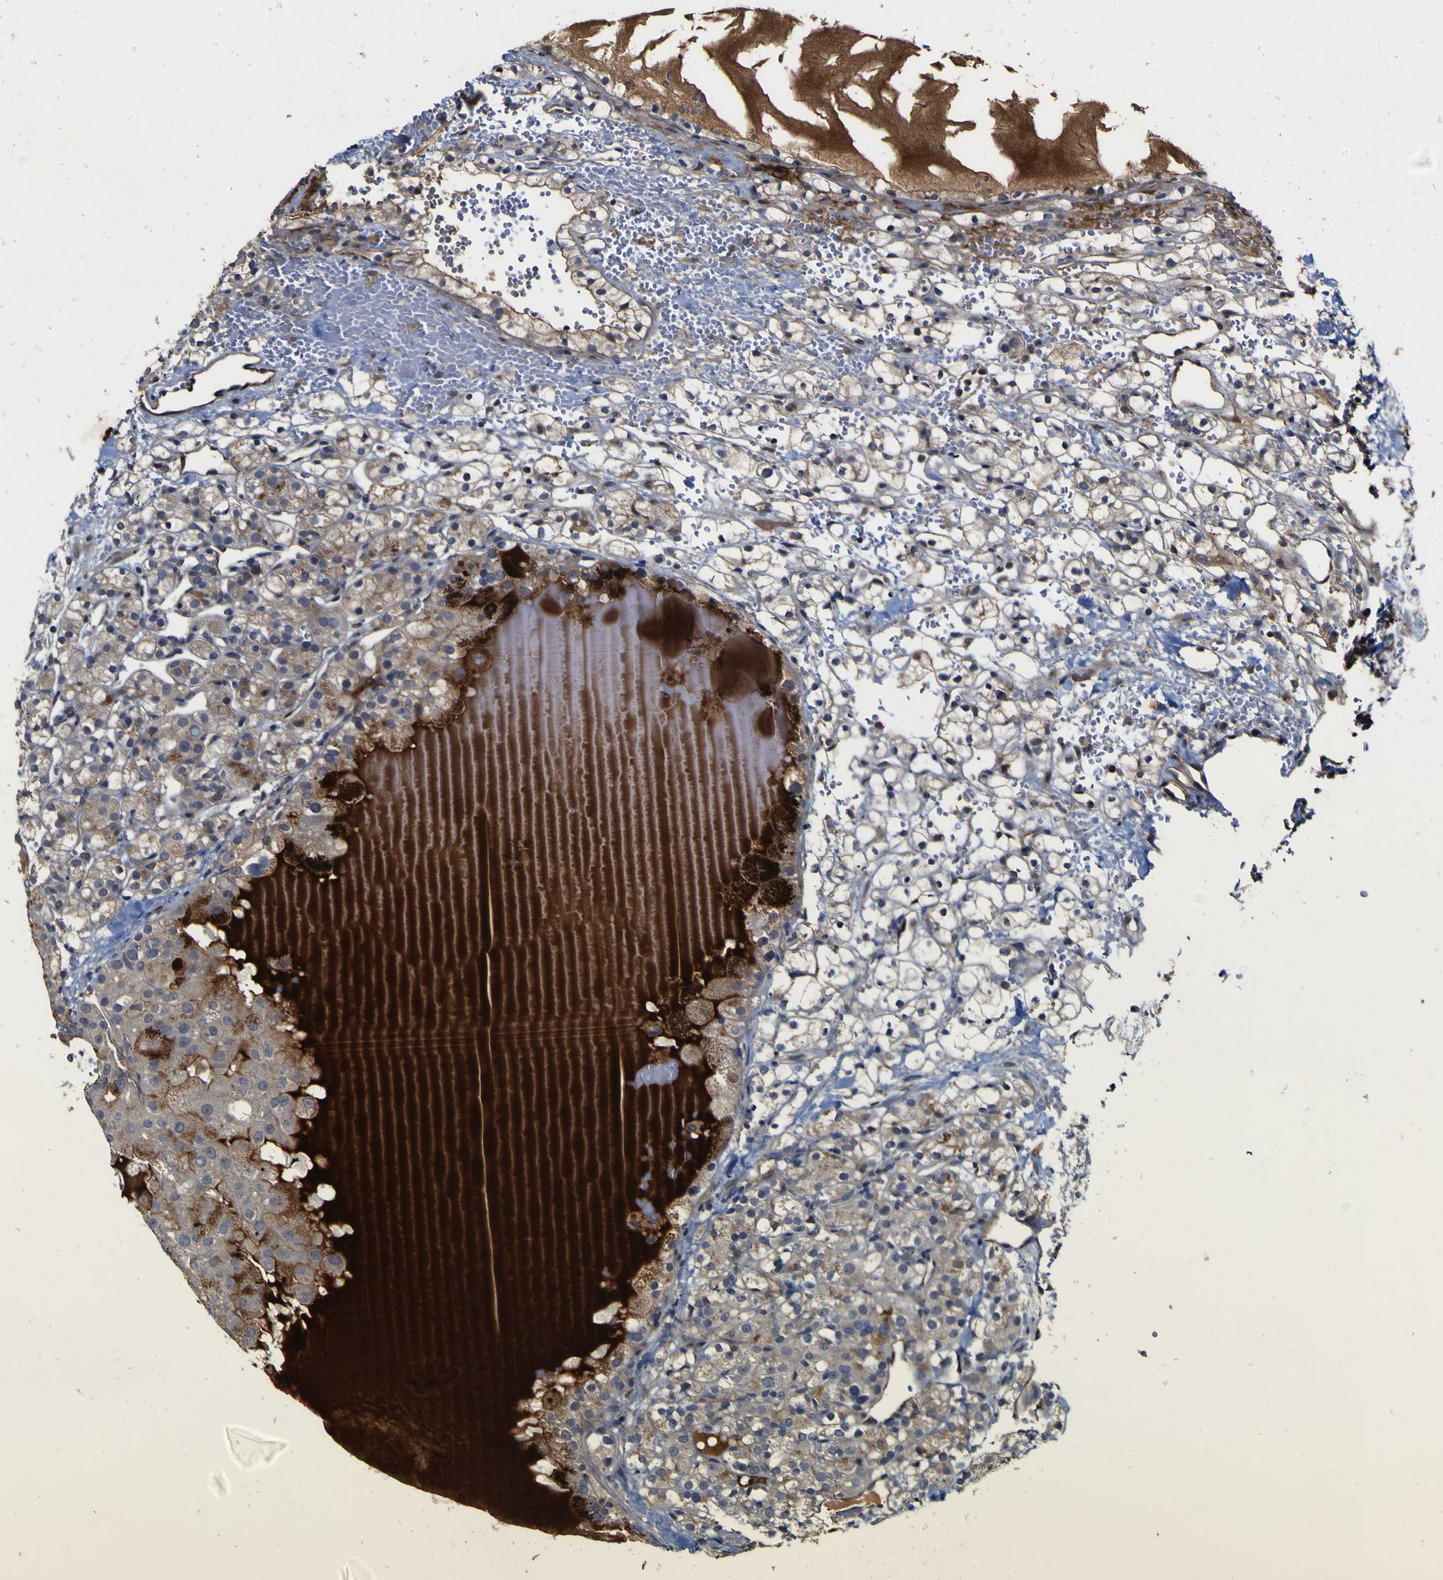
{"staining": {"intensity": "weak", "quantity": "<25%", "location": "cytoplasmic/membranous"}, "tissue": "renal cancer", "cell_type": "Tumor cells", "image_type": "cancer", "snomed": [{"axis": "morphology", "description": "Adenocarcinoma, NOS"}, {"axis": "topography", "description": "Kidney"}], "caption": "This is an IHC image of human renal adenocarcinoma. There is no expression in tumor cells.", "gene": "CCL2", "patient": {"sex": "male", "age": 61}}